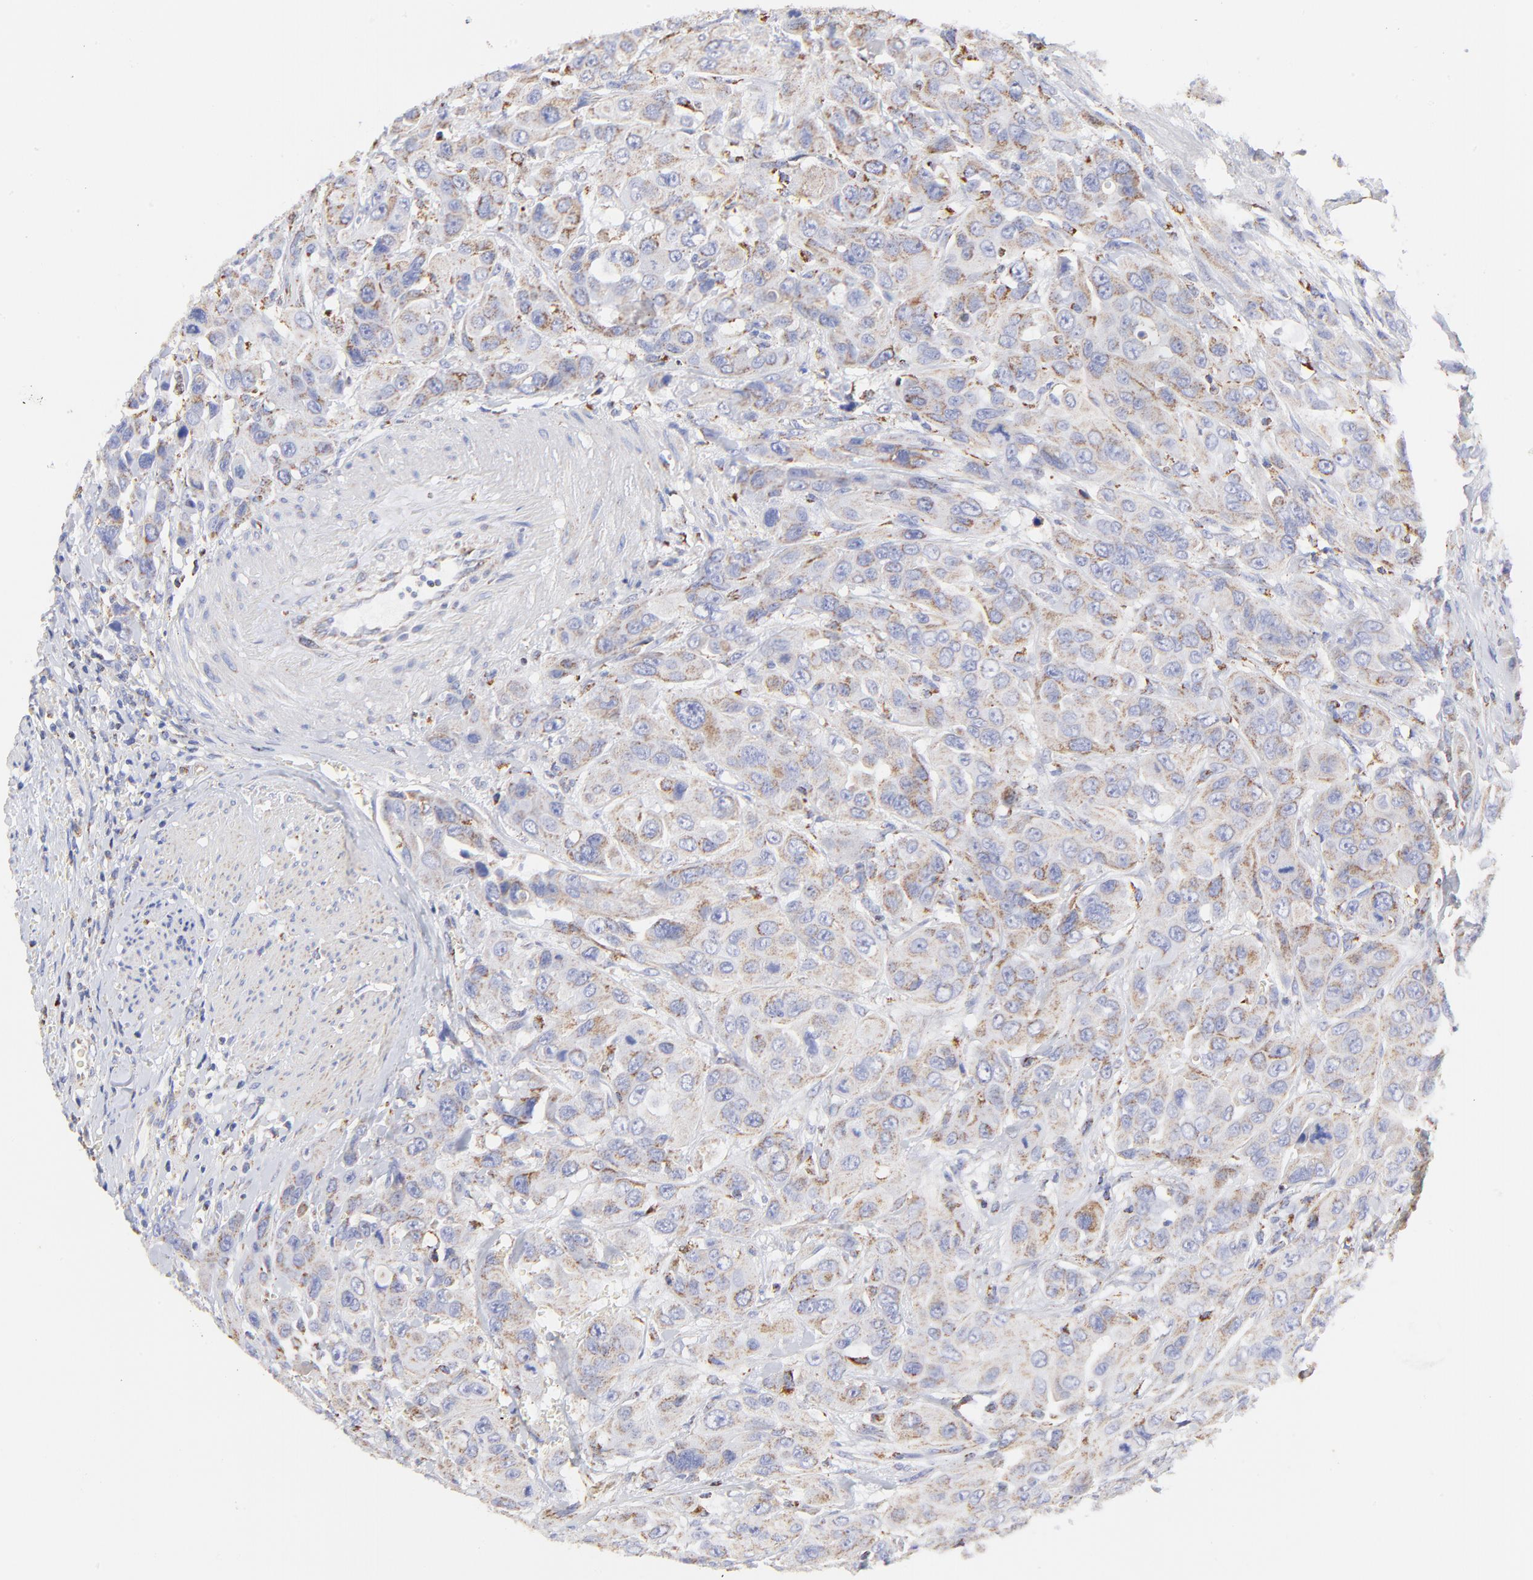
{"staining": {"intensity": "weak", "quantity": ">75%", "location": "cytoplasmic/membranous"}, "tissue": "urothelial cancer", "cell_type": "Tumor cells", "image_type": "cancer", "snomed": [{"axis": "morphology", "description": "Urothelial carcinoma, High grade"}, {"axis": "topography", "description": "Urinary bladder"}], "caption": "Brown immunohistochemical staining in urothelial cancer displays weak cytoplasmic/membranous staining in approximately >75% of tumor cells.", "gene": "COX4I1", "patient": {"sex": "male", "age": 73}}